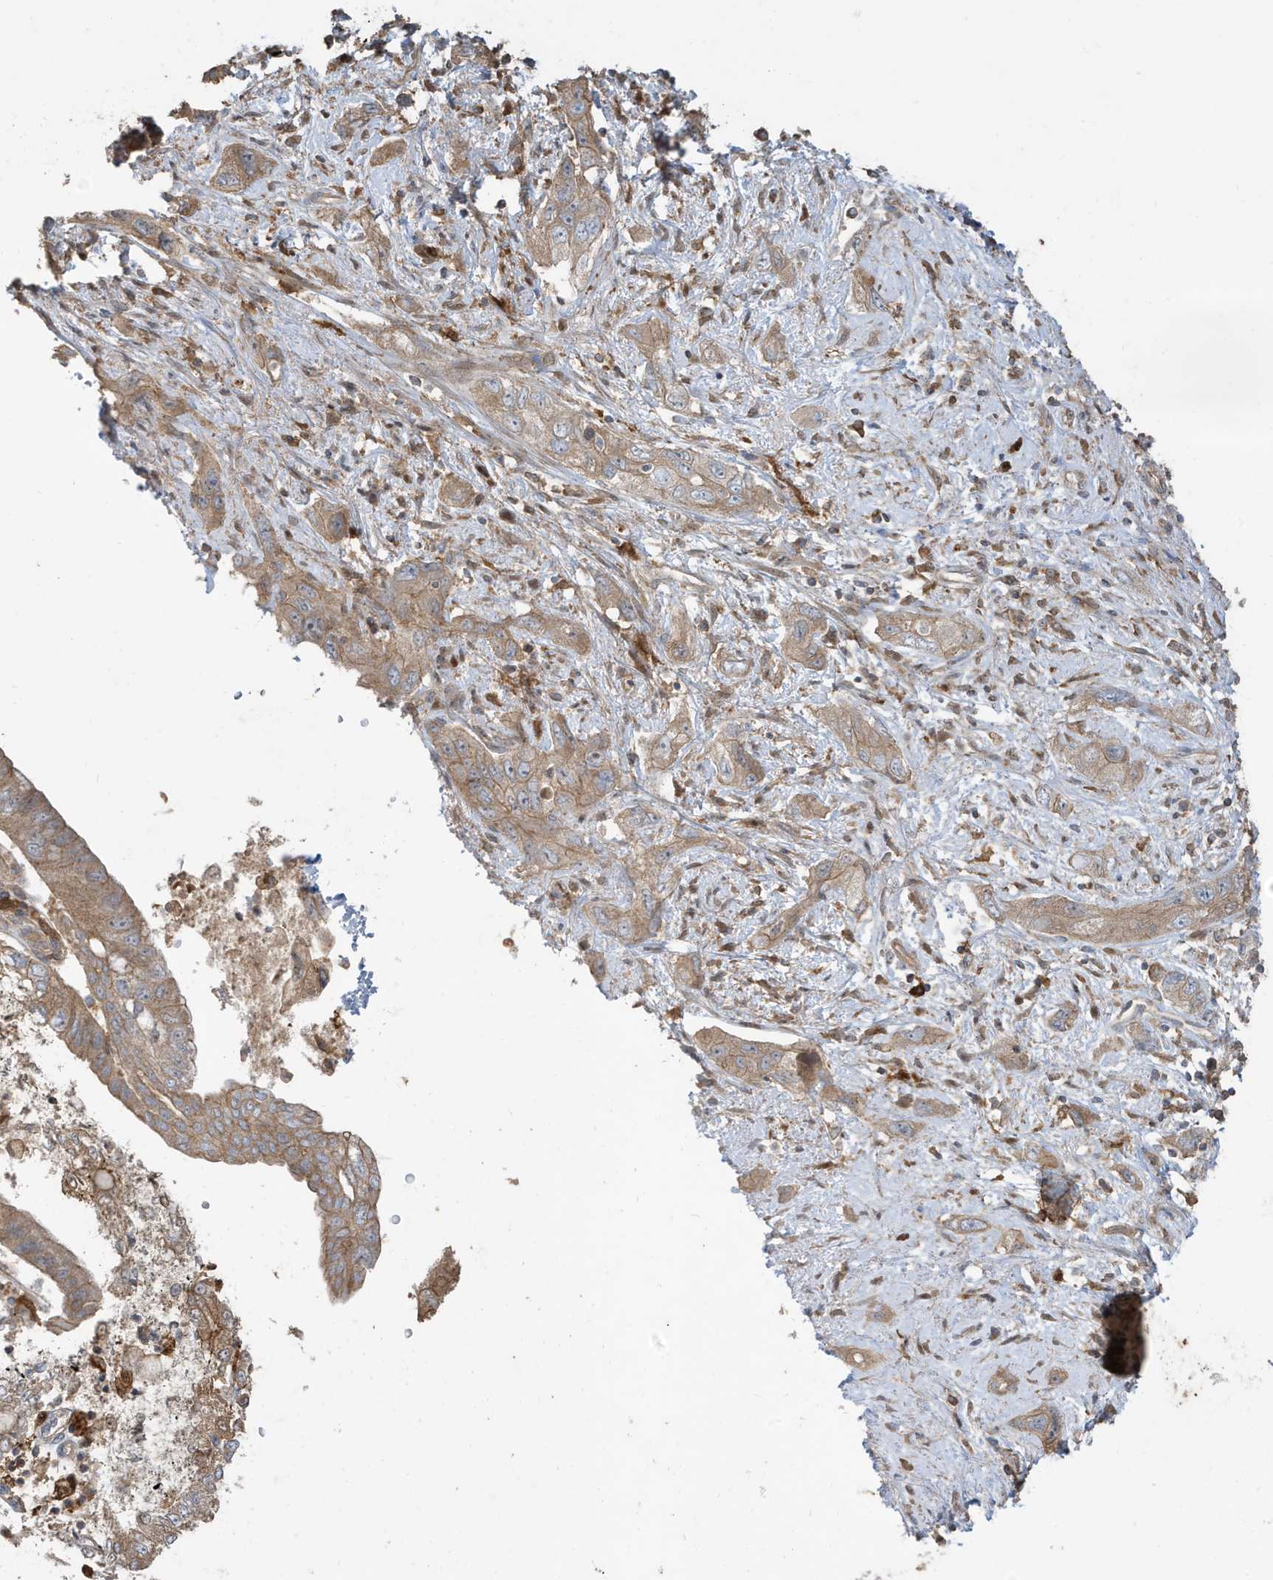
{"staining": {"intensity": "moderate", "quantity": ">75%", "location": "cytoplasmic/membranous"}, "tissue": "pancreatic cancer", "cell_type": "Tumor cells", "image_type": "cancer", "snomed": [{"axis": "morphology", "description": "Adenocarcinoma, NOS"}, {"axis": "topography", "description": "Pancreas"}], "caption": "Protein expression analysis of pancreatic cancer displays moderate cytoplasmic/membranous expression in about >75% of tumor cells.", "gene": "ABTB1", "patient": {"sex": "female", "age": 73}}